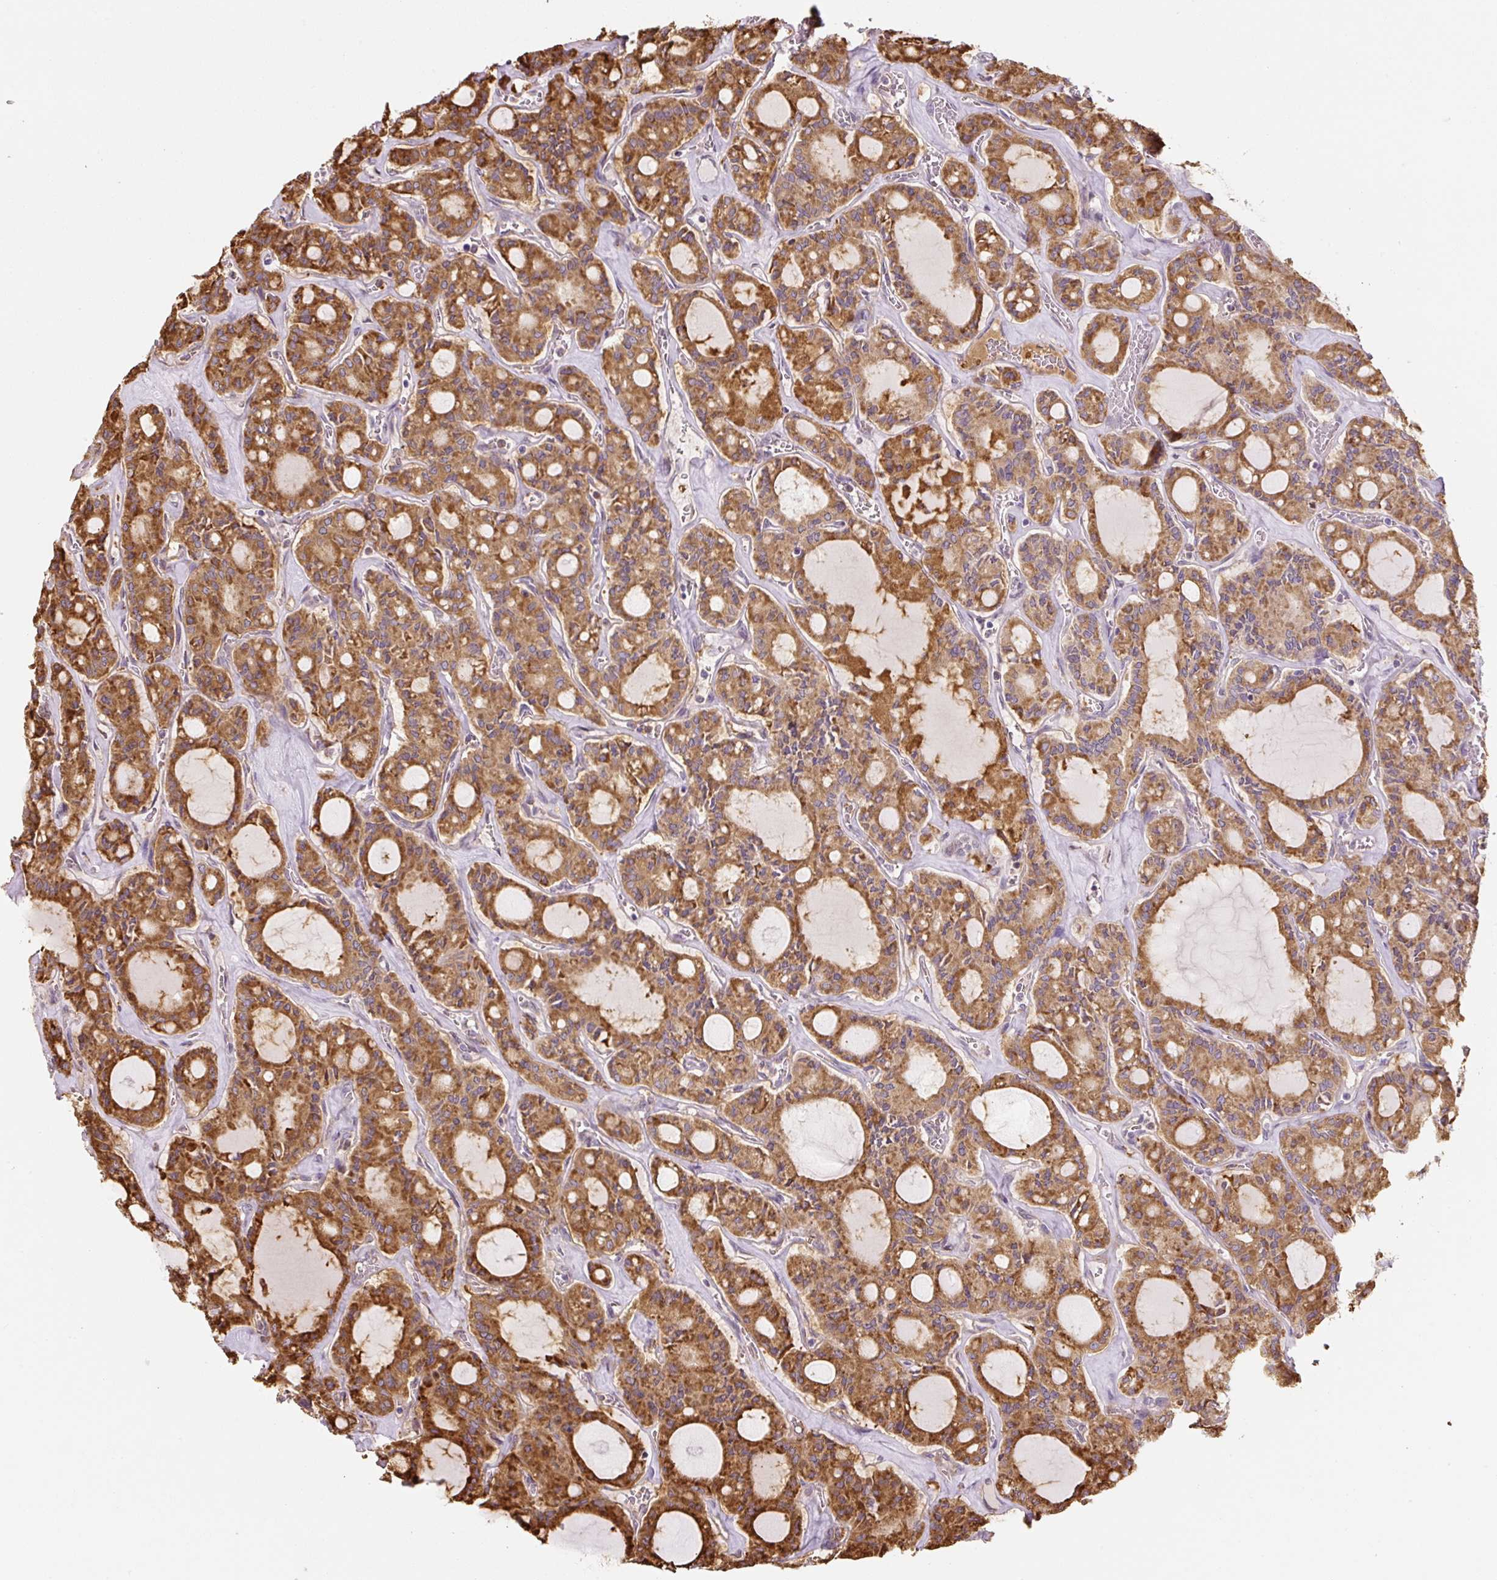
{"staining": {"intensity": "strong", "quantity": ">75%", "location": "cytoplasmic/membranous"}, "tissue": "thyroid cancer", "cell_type": "Tumor cells", "image_type": "cancer", "snomed": [{"axis": "morphology", "description": "Papillary adenocarcinoma, NOS"}, {"axis": "topography", "description": "Thyroid gland"}], "caption": "A high-resolution image shows immunohistochemistry (IHC) staining of thyroid cancer (papillary adenocarcinoma), which demonstrates strong cytoplasmic/membranous staining in about >75% of tumor cells.", "gene": "RASA1", "patient": {"sex": "male", "age": 87}}